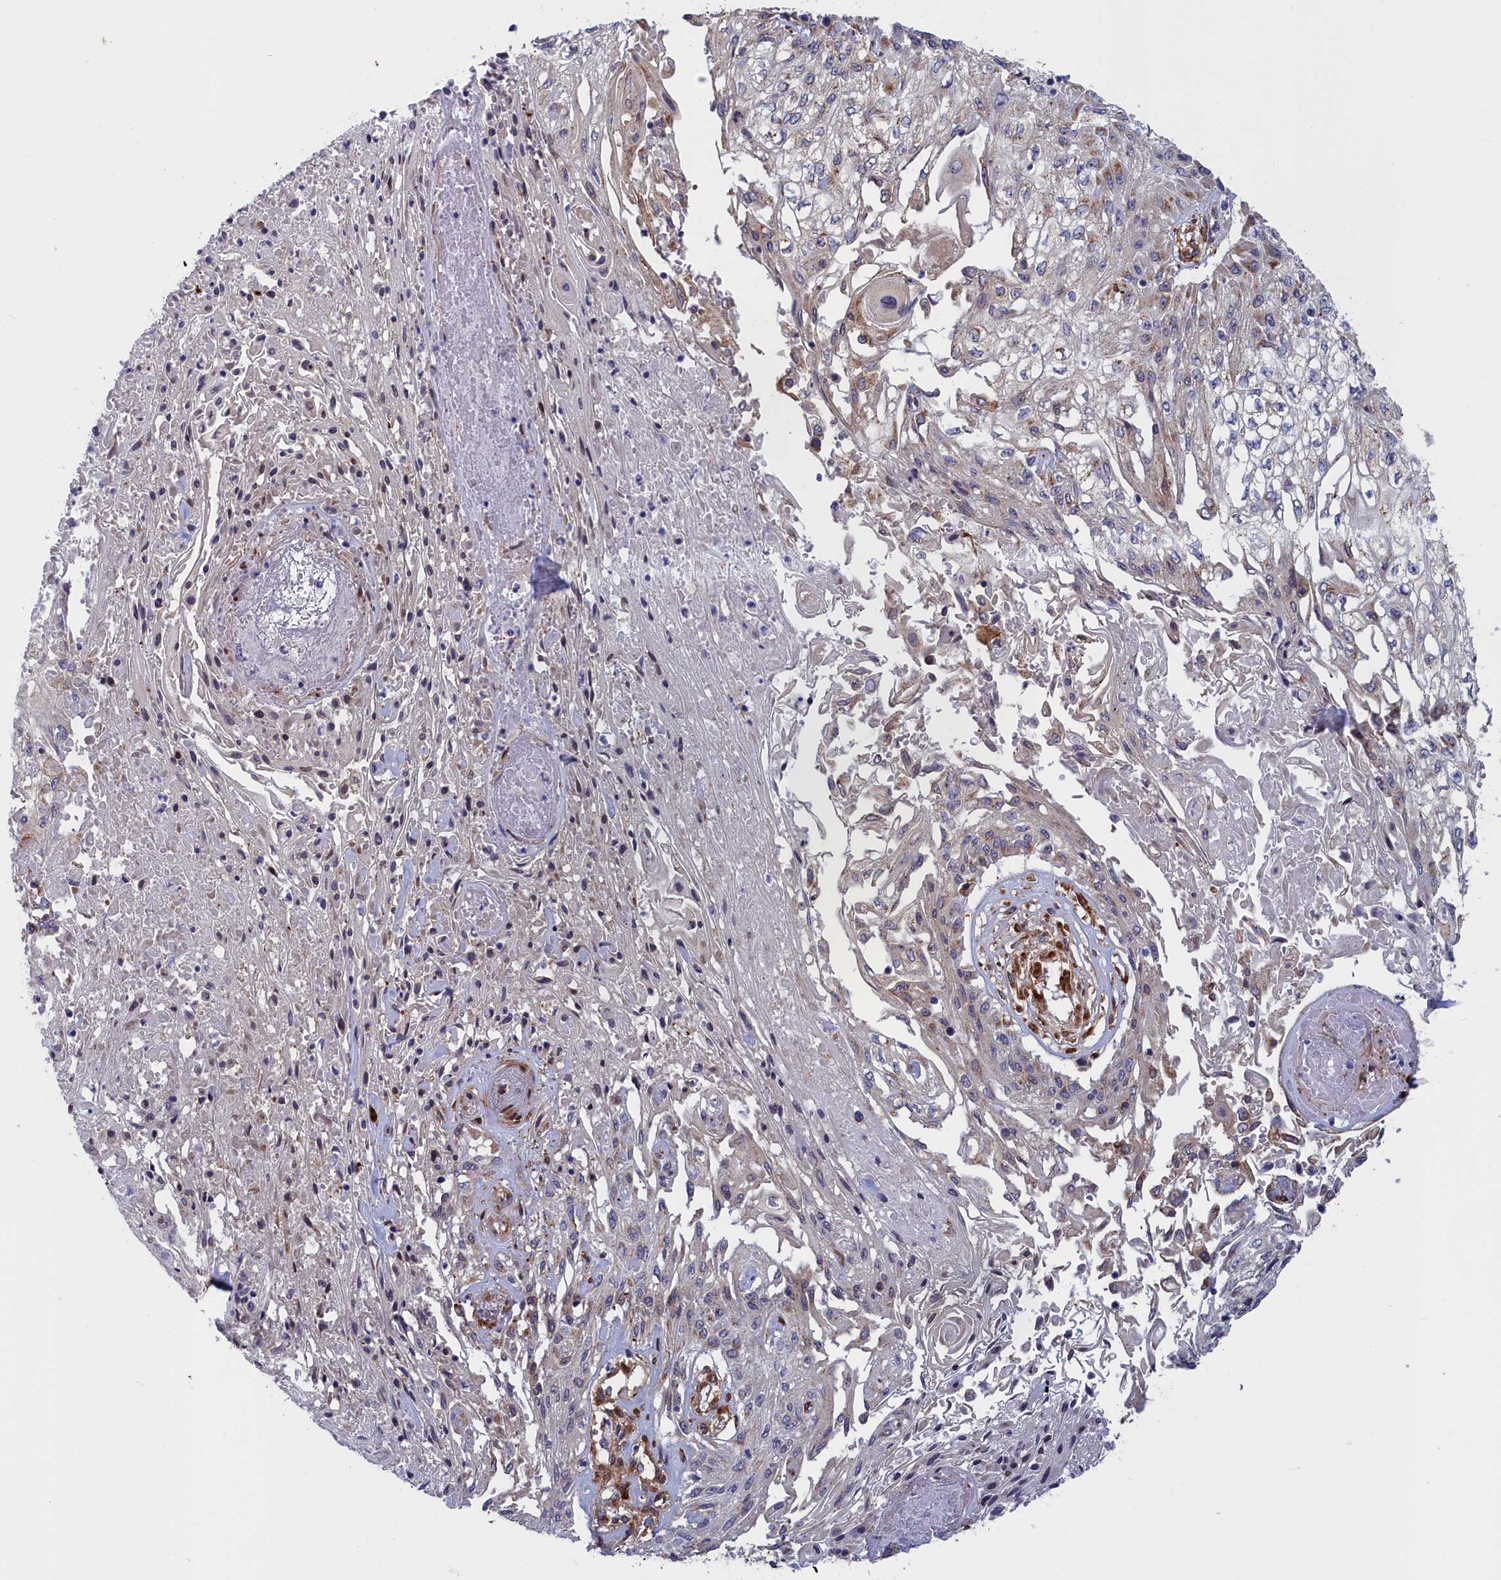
{"staining": {"intensity": "moderate", "quantity": "<25%", "location": "cytoplasmic/membranous"}, "tissue": "skin cancer", "cell_type": "Tumor cells", "image_type": "cancer", "snomed": [{"axis": "morphology", "description": "Squamous cell carcinoma, NOS"}, {"axis": "morphology", "description": "Squamous cell carcinoma, metastatic, NOS"}, {"axis": "topography", "description": "Skin"}, {"axis": "topography", "description": "Lymph node"}], "caption": "Immunohistochemical staining of skin cancer displays moderate cytoplasmic/membranous protein positivity in about <25% of tumor cells. Using DAB (brown) and hematoxylin (blue) stains, captured at high magnification using brightfield microscopy.", "gene": "CCDC68", "patient": {"sex": "male", "age": 75}}